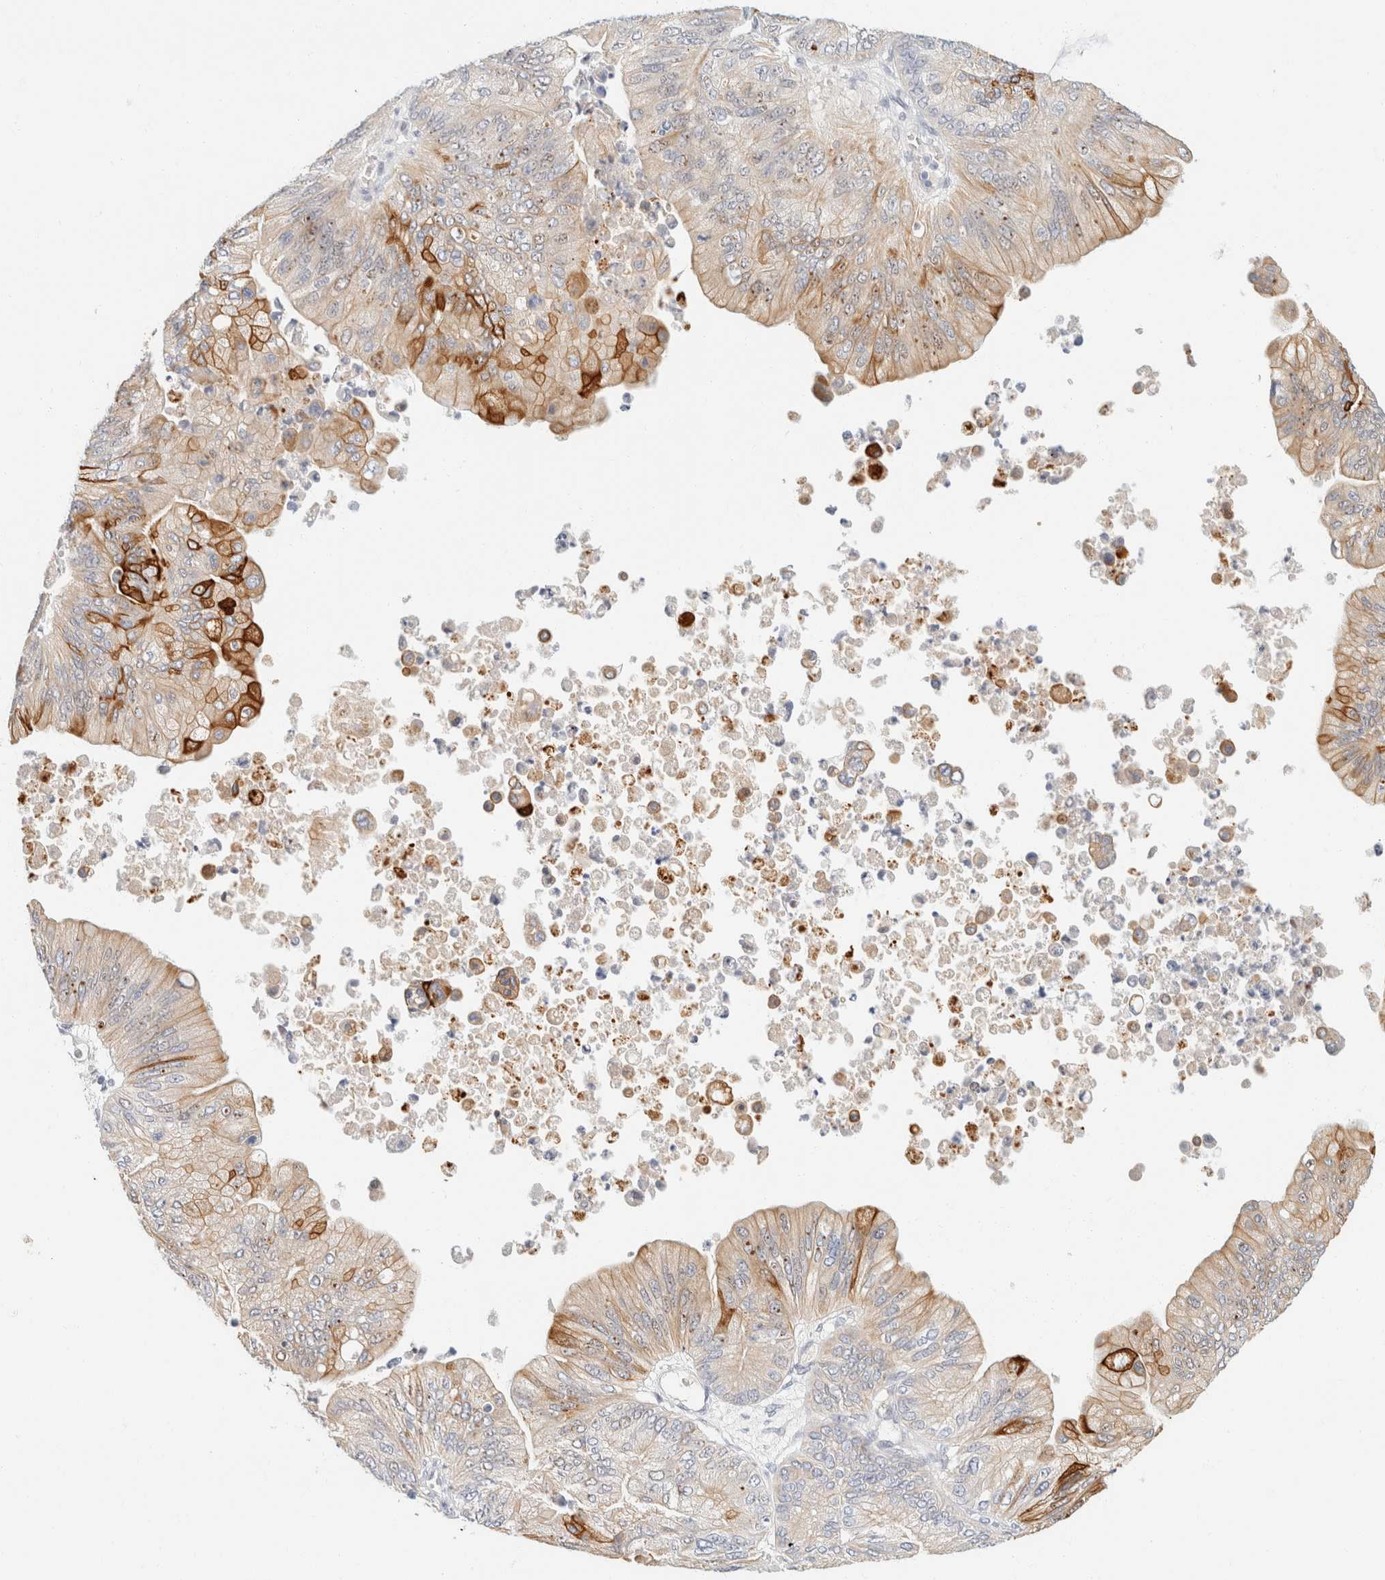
{"staining": {"intensity": "strong", "quantity": "<25%", "location": "cytoplasmic/membranous"}, "tissue": "ovarian cancer", "cell_type": "Tumor cells", "image_type": "cancer", "snomed": [{"axis": "morphology", "description": "Cystadenocarcinoma, mucinous, NOS"}, {"axis": "topography", "description": "Ovary"}], "caption": "Immunohistochemistry staining of ovarian cancer, which shows medium levels of strong cytoplasmic/membranous staining in approximately <25% of tumor cells indicating strong cytoplasmic/membranous protein staining. The staining was performed using DAB (3,3'-diaminobenzidine) (brown) for protein detection and nuclei were counterstained in hematoxylin (blue).", "gene": "KRT20", "patient": {"sex": "female", "age": 61}}